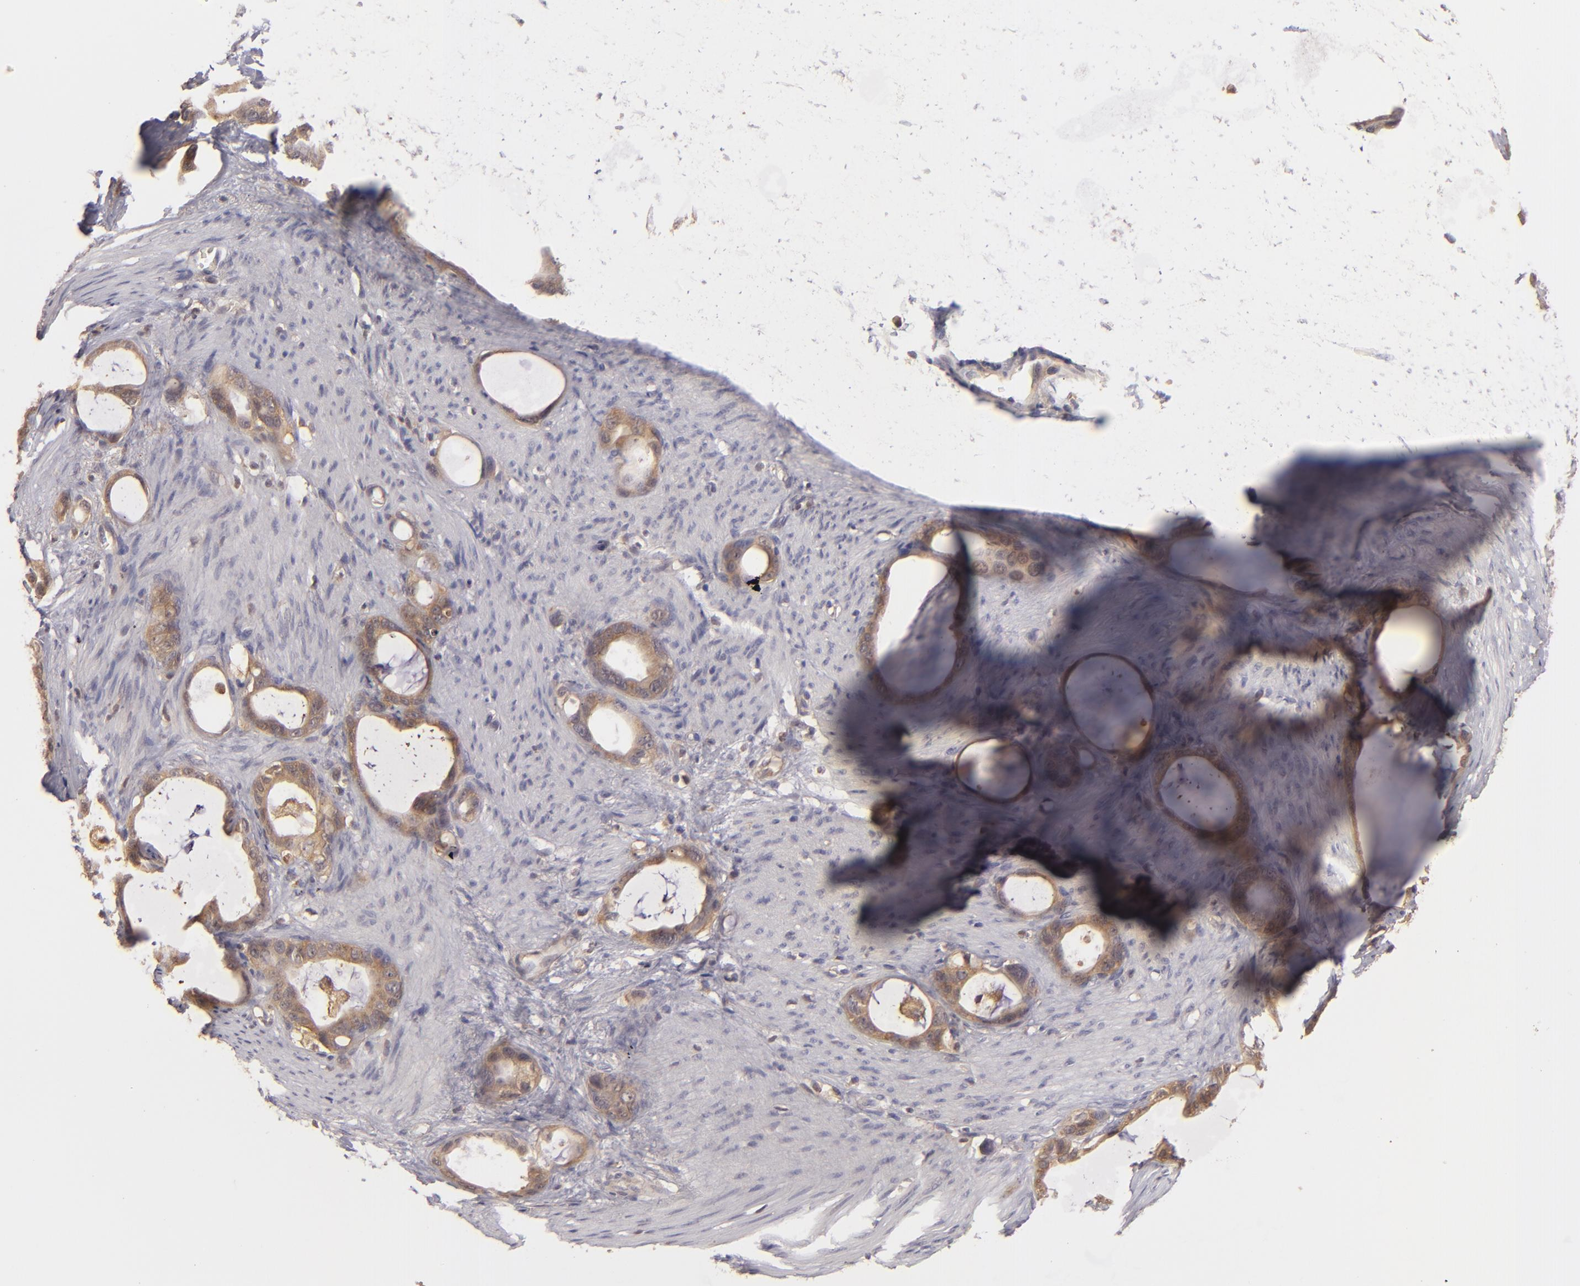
{"staining": {"intensity": "strong", "quantity": ">75%", "location": "cytoplasmic/membranous"}, "tissue": "stomach cancer", "cell_type": "Tumor cells", "image_type": "cancer", "snomed": [{"axis": "morphology", "description": "Adenocarcinoma, NOS"}, {"axis": "topography", "description": "Stomach"}], "caption": "Human adenocarcinoma (stomach) stained with a brown dye exhibits strong cytoplasmic/membranous positive expression in about >75% of tumor cells.", "gene": "PRKCD", "patient": {"sex": "female", "age": 75}}